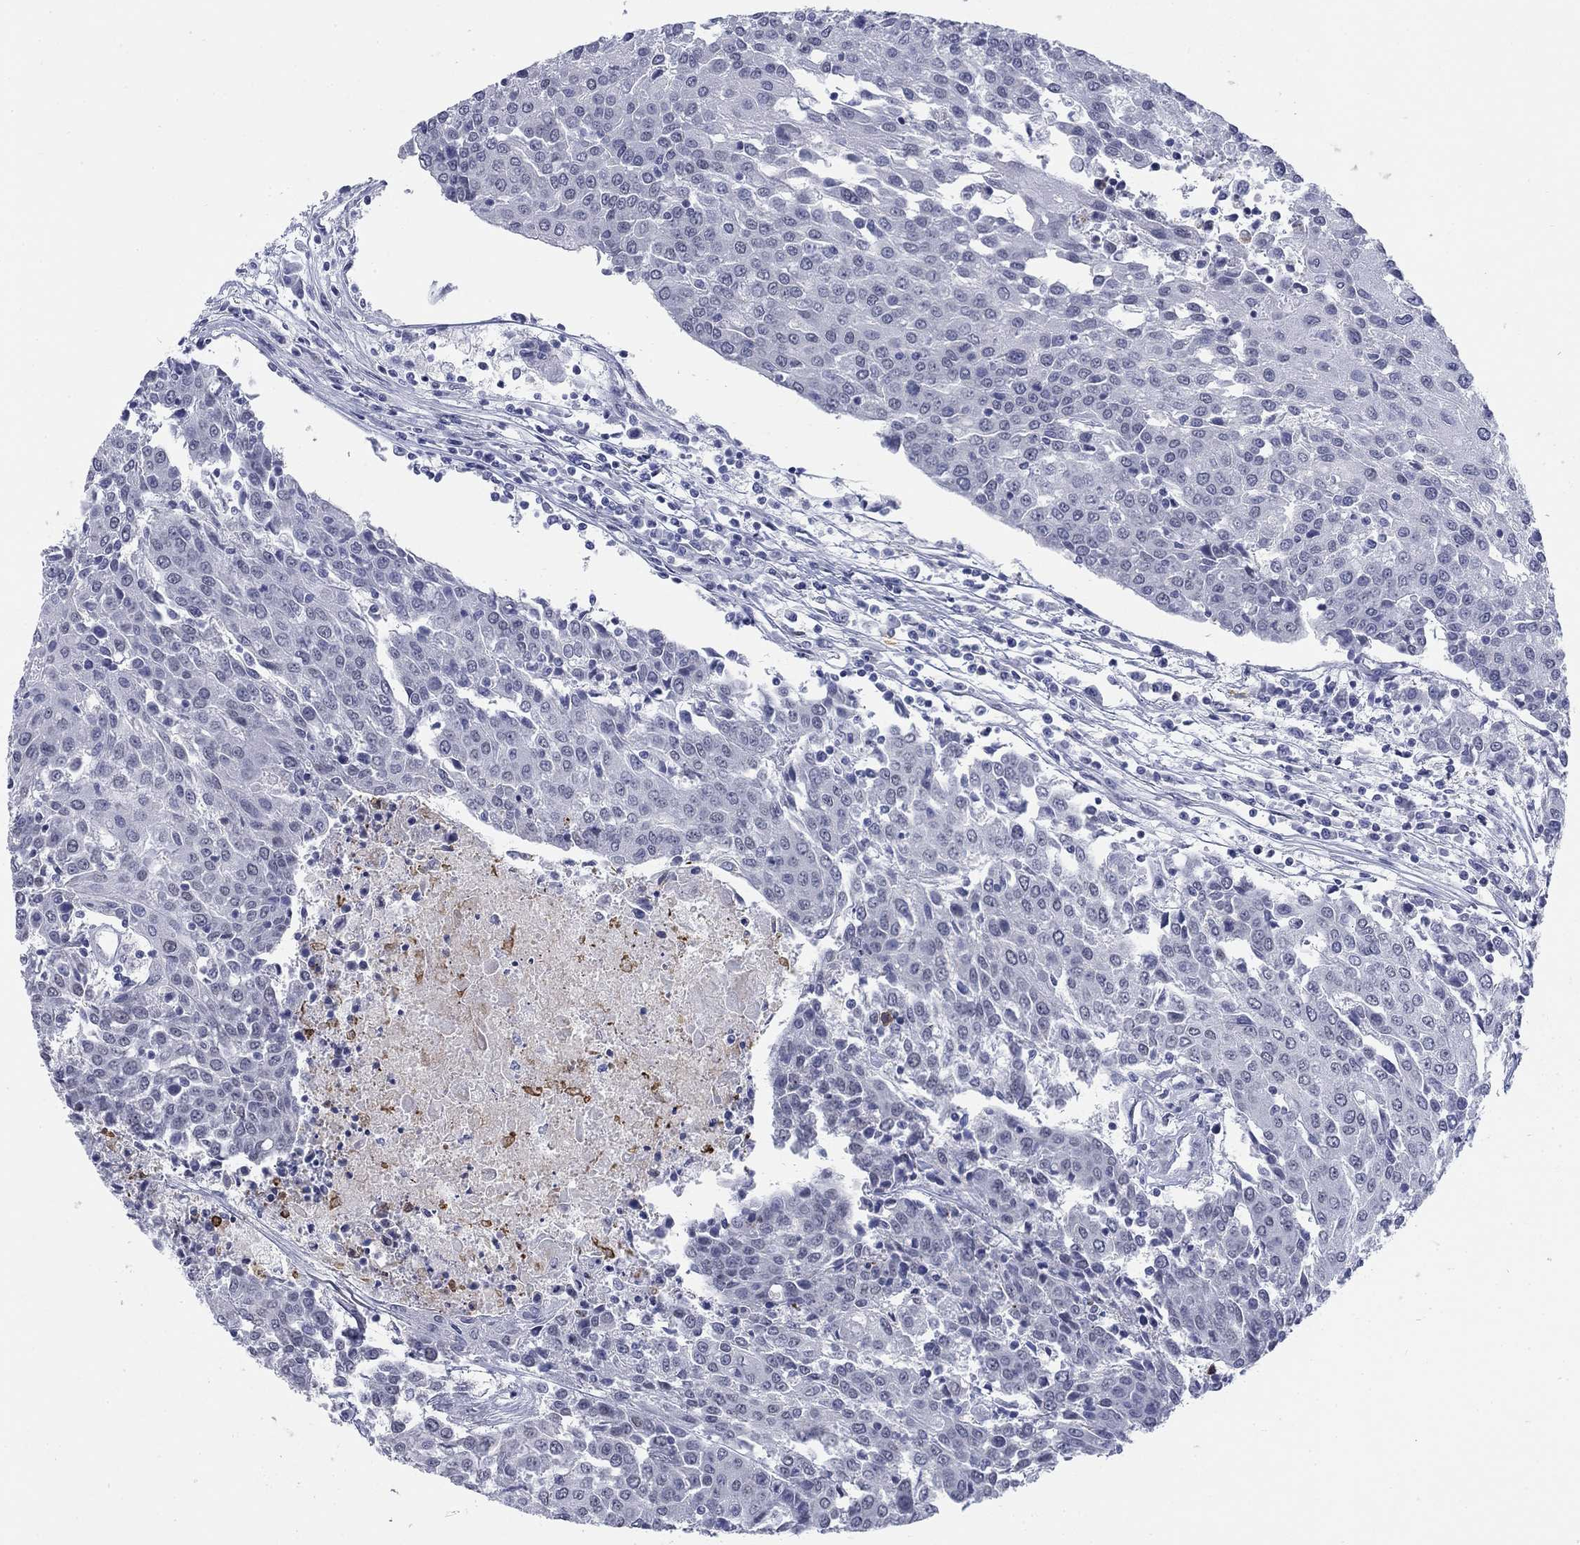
{"staining": {"intensity": "negative", "quantity": "none", "location": "none"}, "tissue": "urothelial cancer", "cell_type": "Tumor cells", "image_type": "cancer", "snomed": [{"axis": "morphology", "description": "Urothelial carcinoma, High grade"}, {"axis": "topography", "description": "Urinary bladder"}], "caption": "The IHC micrograph has no significant expression in tumor cells of urothelial carcinoma (high-grade) tissue.", "gene": "ECEL1", "patient": {"sex": "female", "age": 85}}